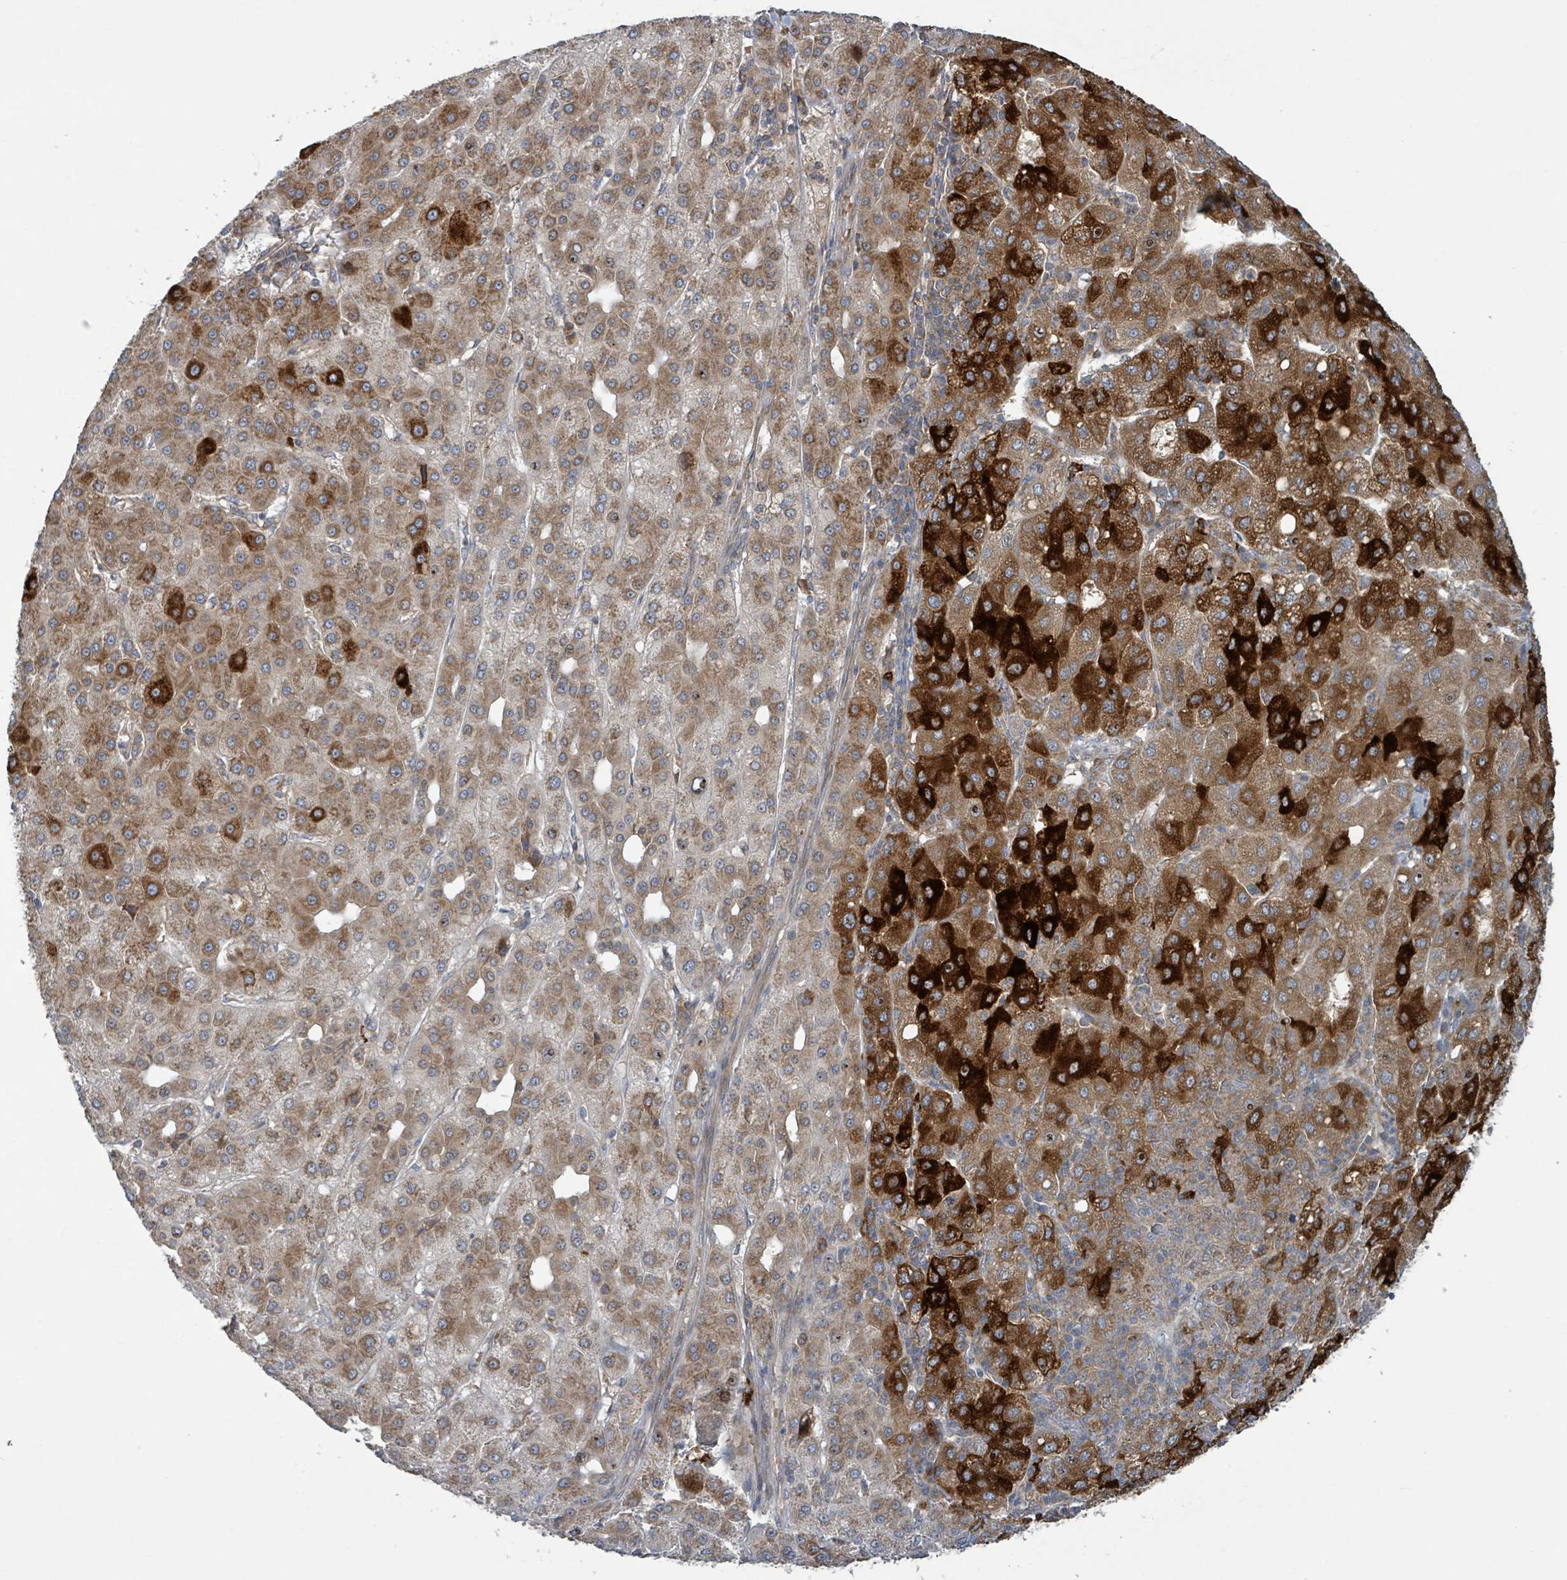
{"staining": {"intensity": "strong", "quantity": "25%-75%", "location": "cytoplasmic/membranous"}, "tissue": "liver cancer", "cell_type": "Tumor cells", "image_type": "cancer", "snomed": [{"axis": "morphology", "description": "Carcinoma, Hepatocellular, NOS"}, {"axis": "topography", "description": "Liver"}], "caption": "Immunohistochemical staining of liver cancer (hepatocellular carcinoma) displays strong cytoplasmic/membranous protein staining in approximately 25%-75% of tumor cells.", "gene": "OR51E1", "patient": {"sex": "male", "age": 65}}